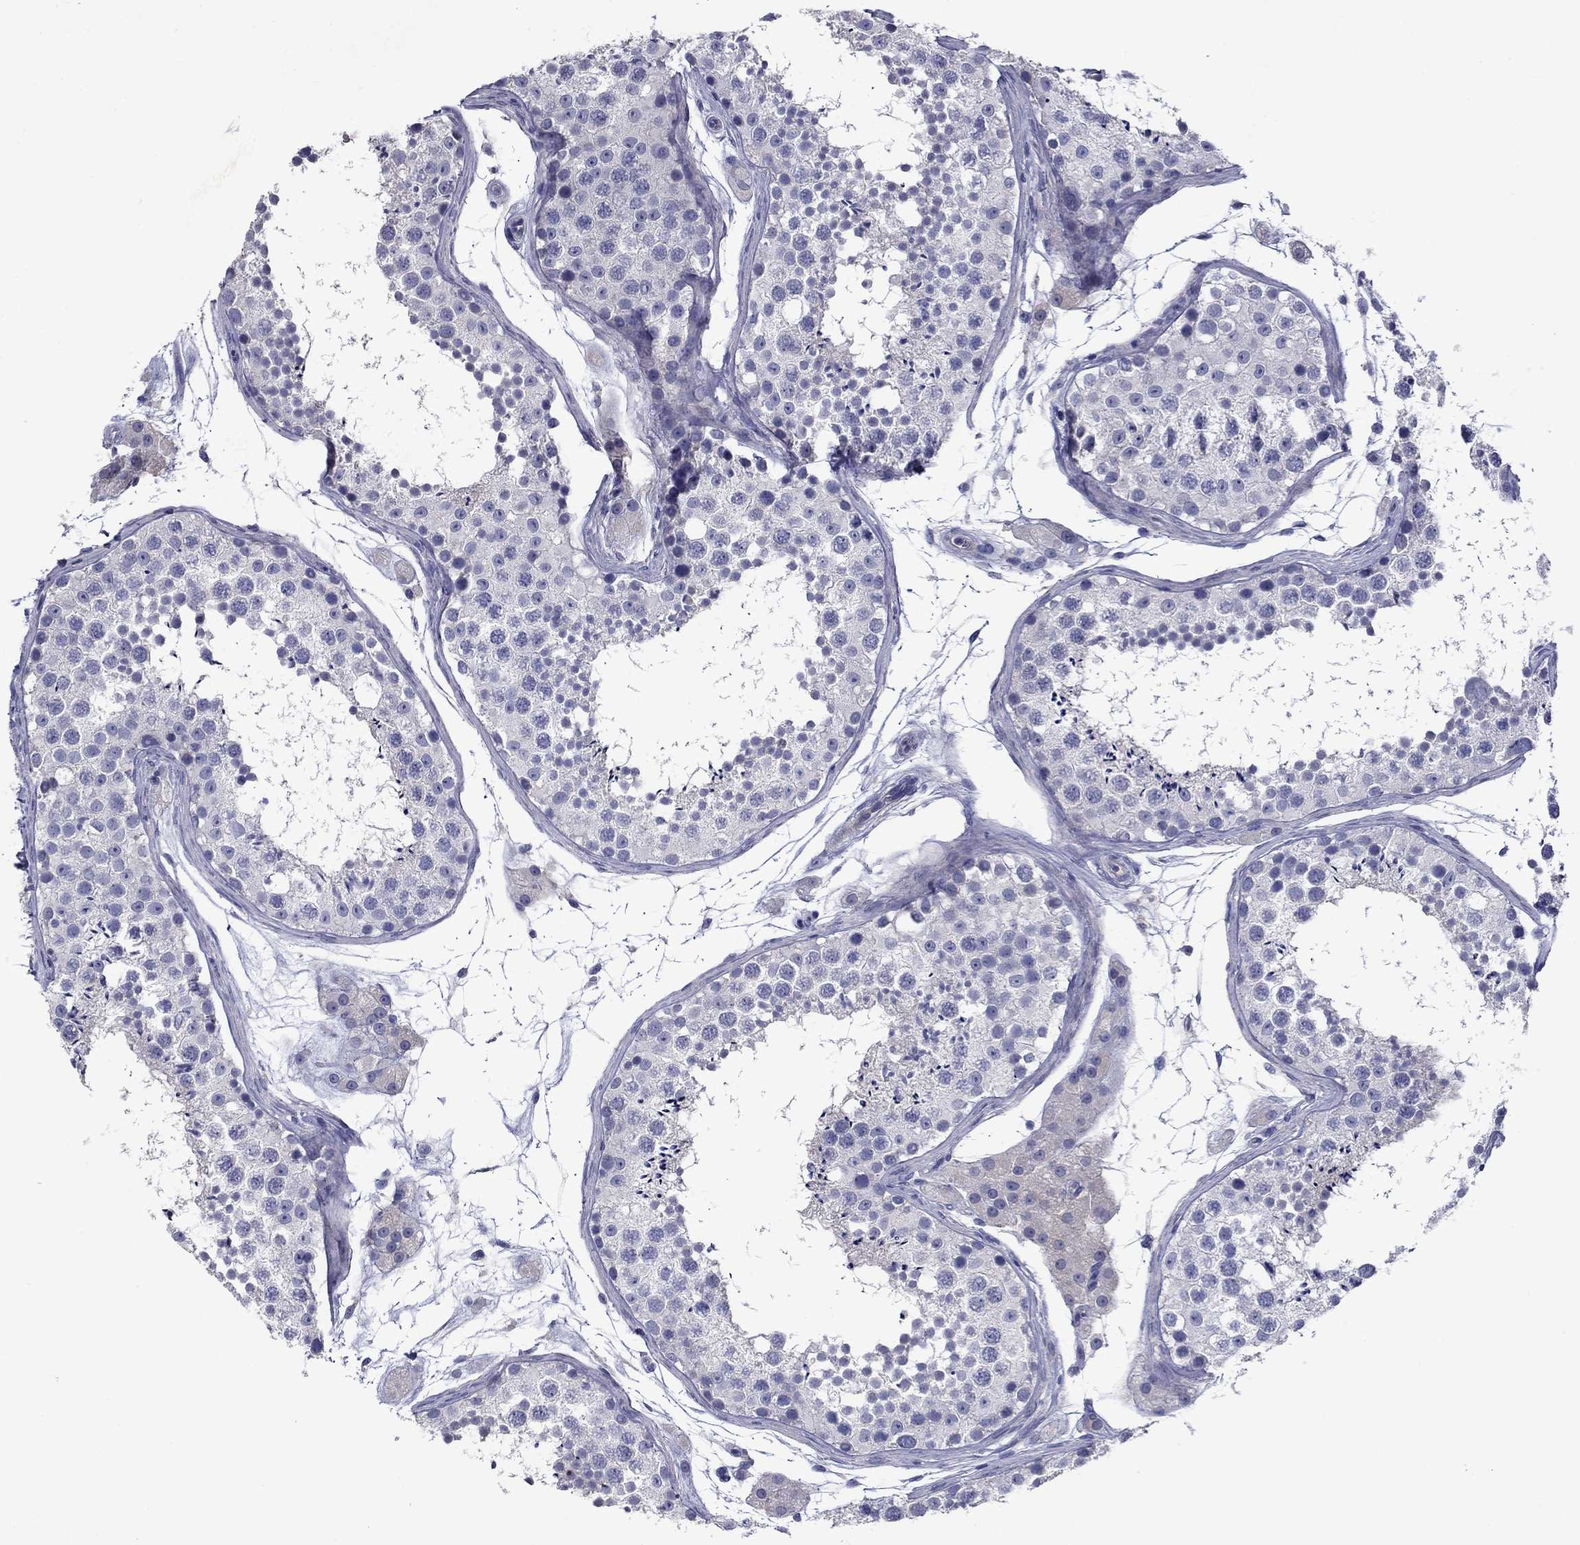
{"staining": {"intensity": "negative", "quantity": "none", "location": "none"}, "tissue": "testis", "cell_type": "Cells in seminiferous ducts", "image_type": "normal", "snomed": [{"axis": "morphology", "description": "Normal tissue, NOS"}, {"axis": "topography", "description": "Testis"}], "caption": "This is an IHC micrograph of normal human testis. There is no positivity in cells in seminiferous ducts.", "gene": "CNDP1", "patient": {"sex": "male", "age": 41}}